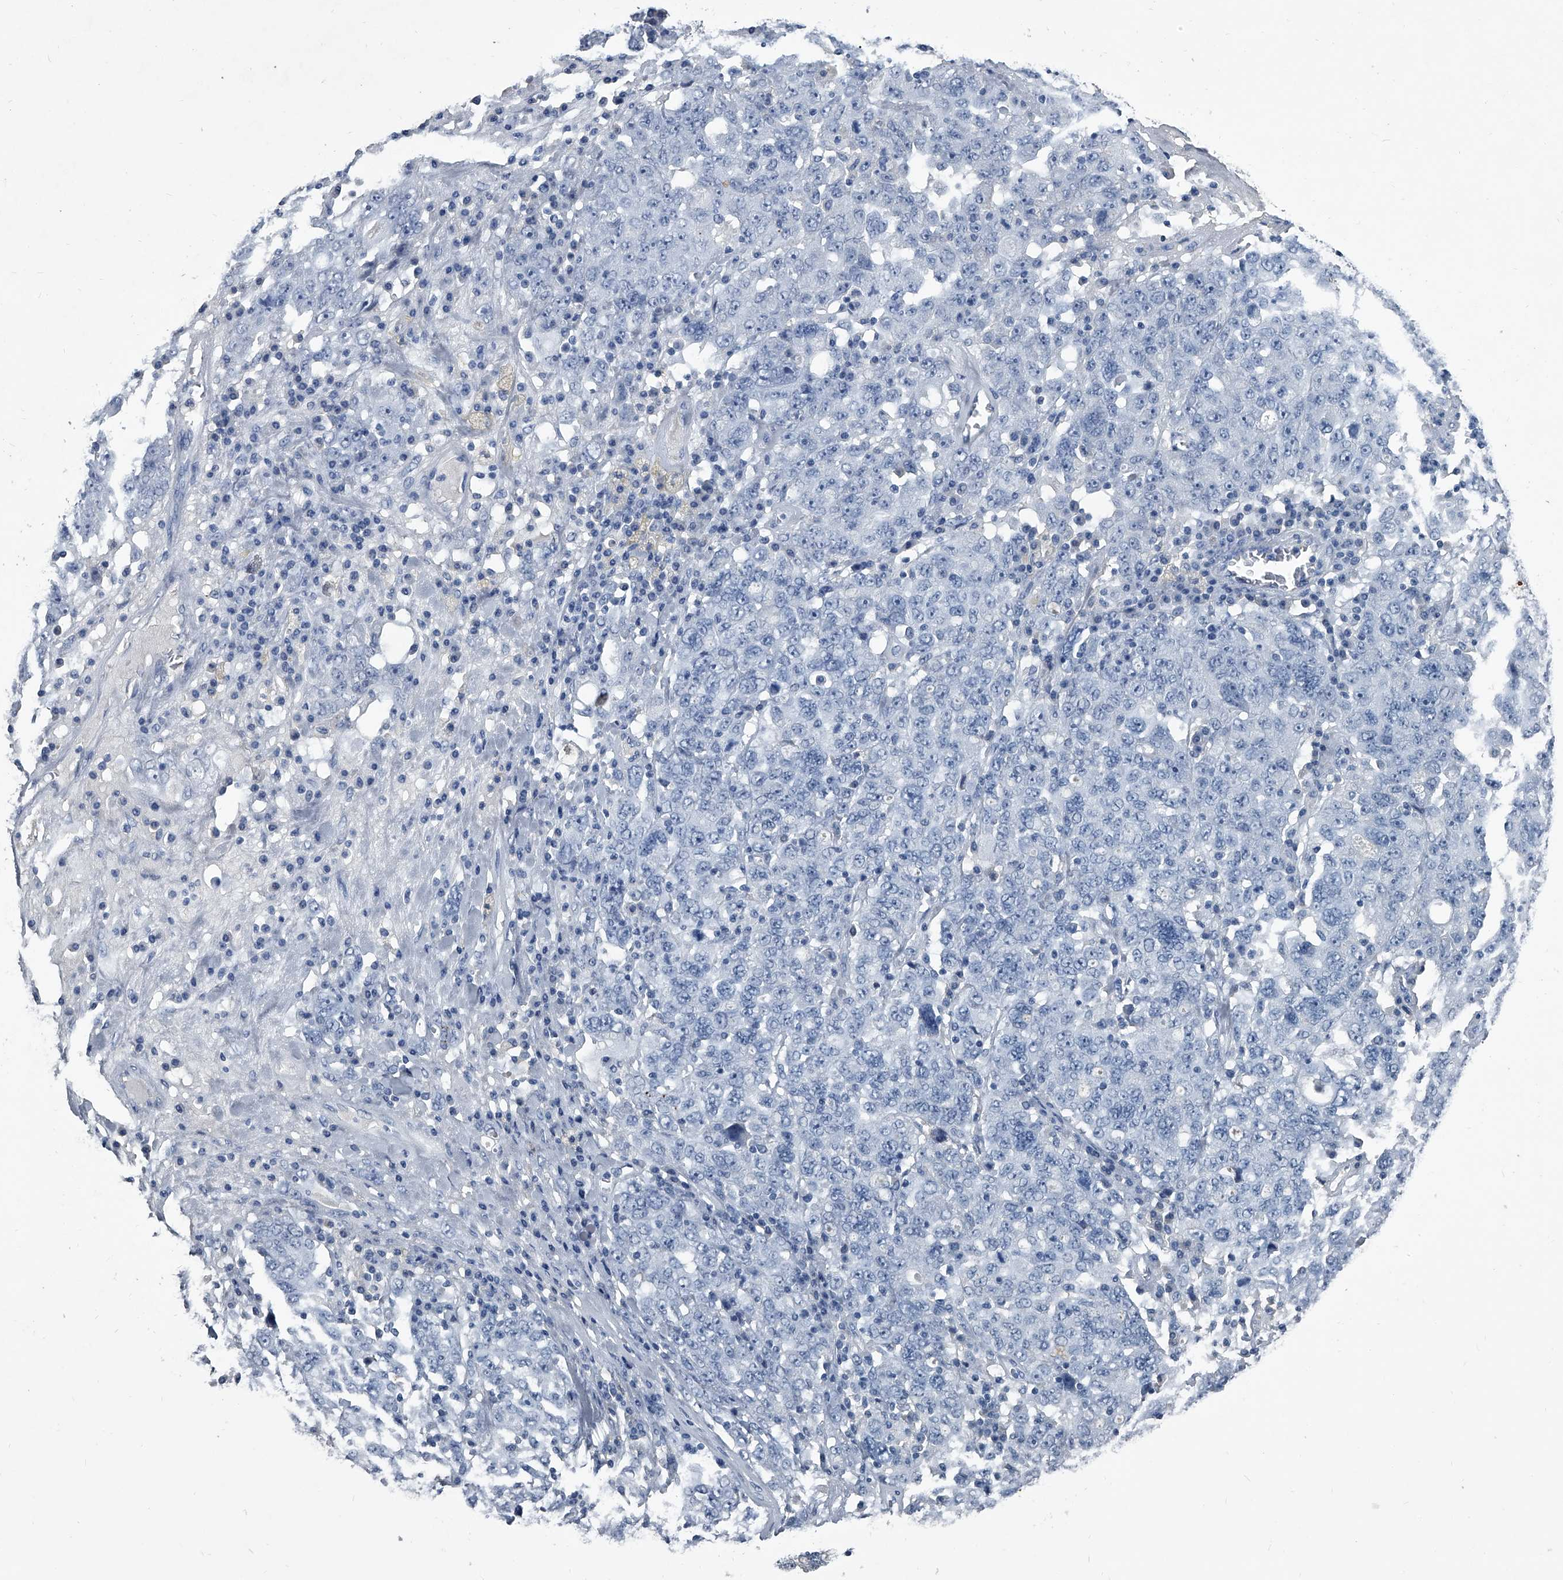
{"staining": {"intensity": "negative", "quantity": "none", "location": "none"}, "tissue": "ovarian cancer", "cell_type": "Tumor cells", "image_type": "cancer", "snomed": [{"axis": "morphology", "description": "Carcinoma, endometroid"}, {"axis": "topography", "description": "Ovary"}], "caption": "This is an IHC photomicrograph of ovarian endometroid carcinoma. There is no positivity in tumor cells.", "gene": "BCAS1", "patient": {"sex": "female", "age": 62}}